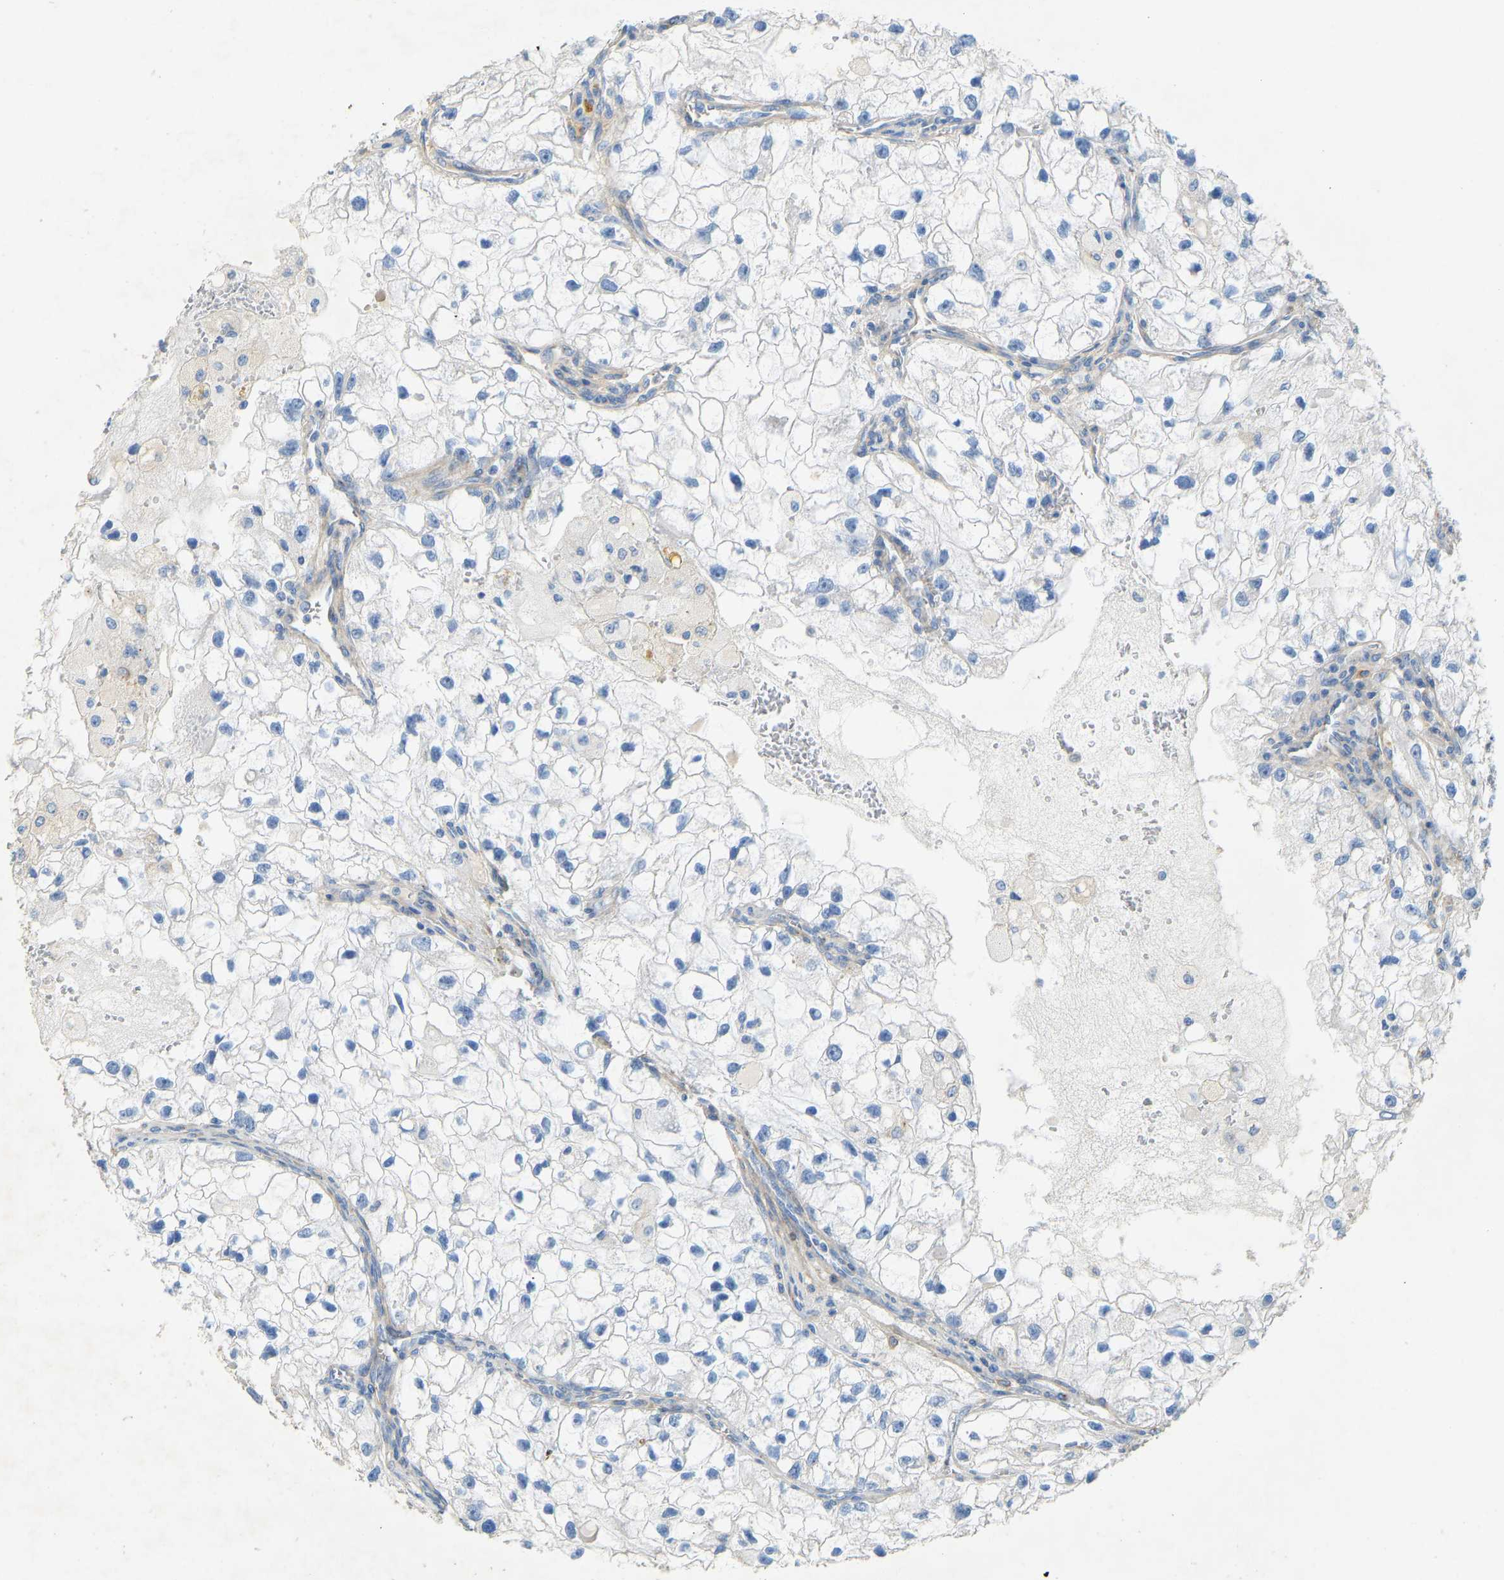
{"staining": {"intensity": "negative", "quantity": "none", "location": "none"}, "tissue": "renal cancer", "cell_type": "Tumor cells", "image_type": "cancer", "snomed": [{"axis": "morphology", "description": "Adenocarcinoma, NOS"}, {"axis": "topography", "description": "Kidney"}], "caption": "Tumor cells are negative for brown protein staining in renal adenocarcinoma.", "gene": "TECTA", "patient": {"sex": "female", "age": 70}}